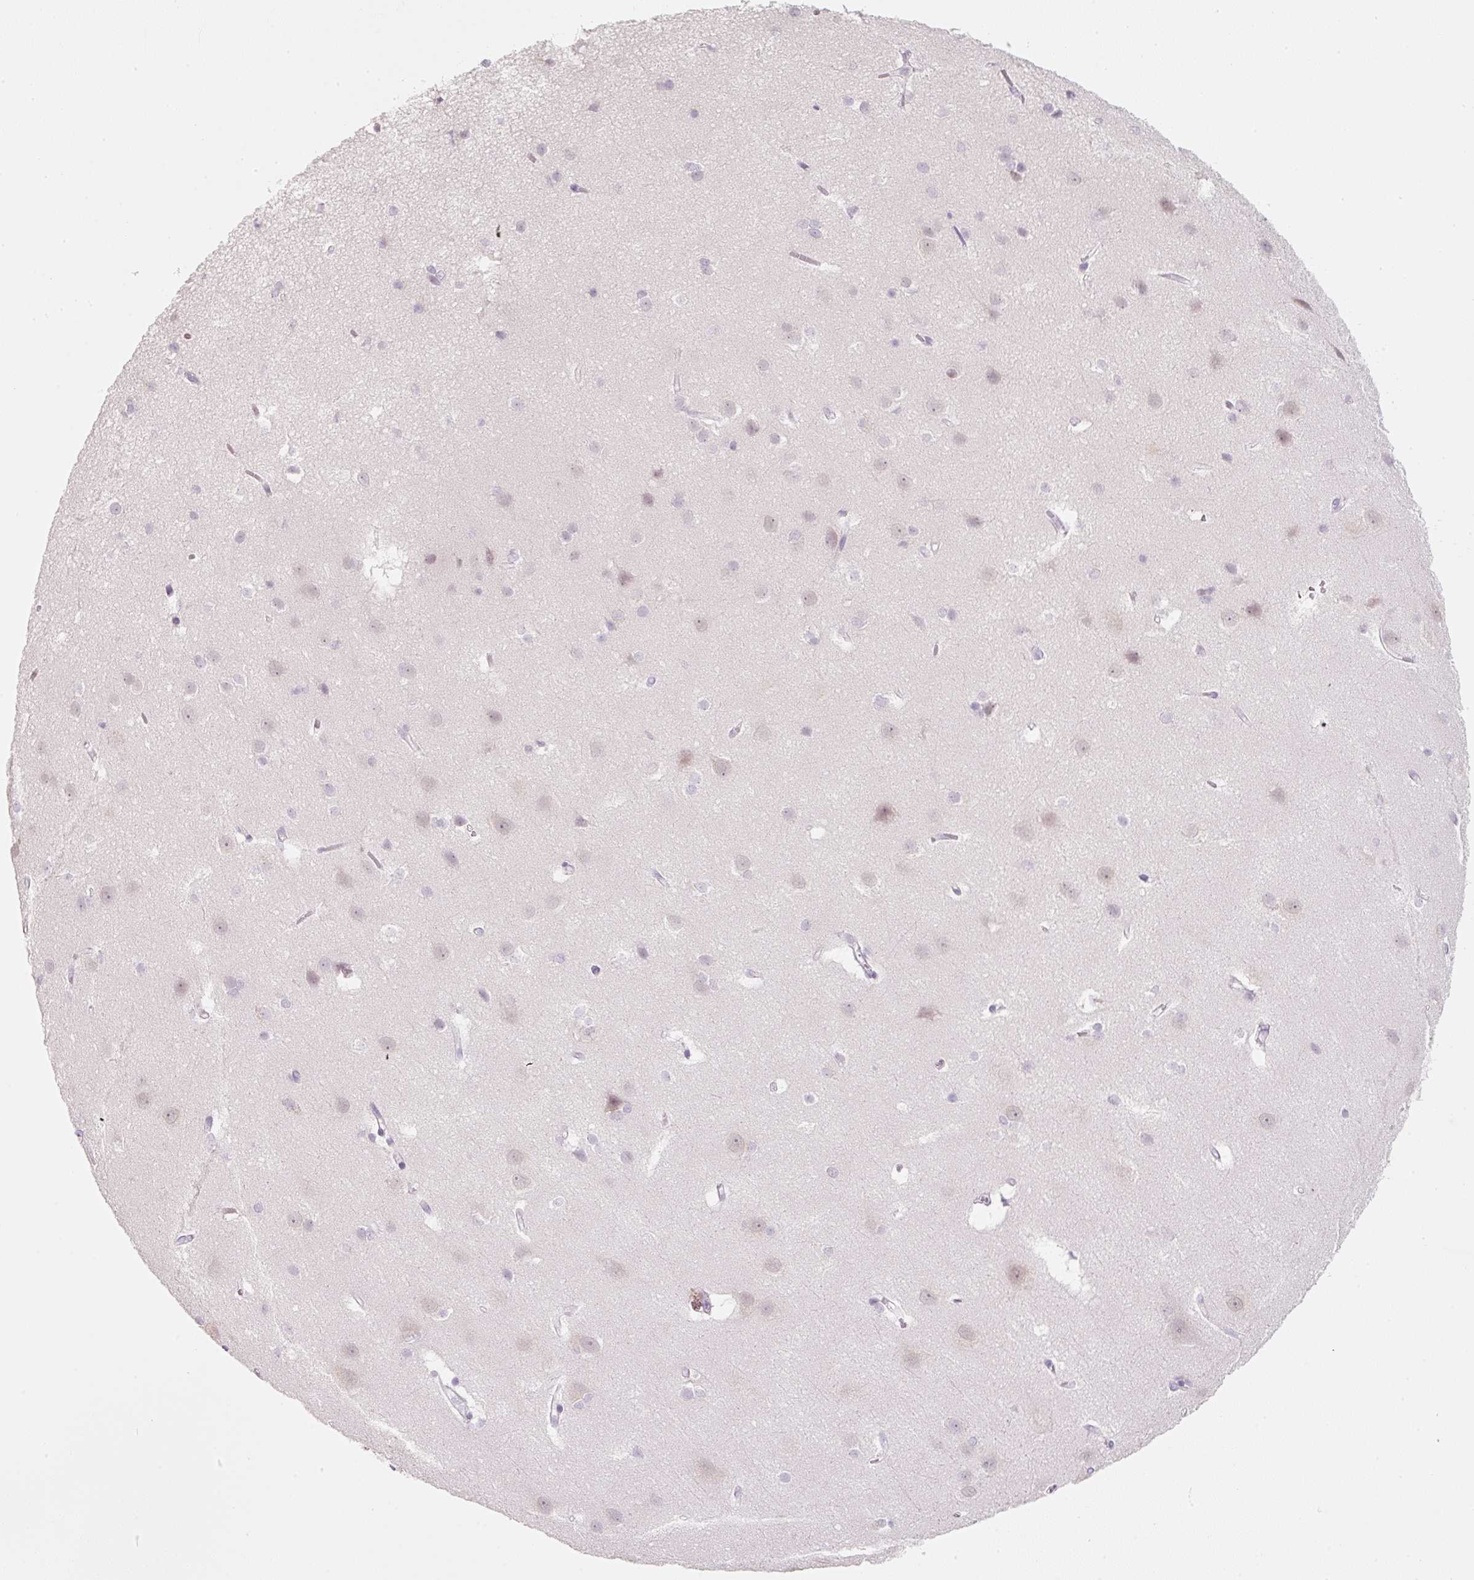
{"staining": {"intensity": "negative", "quantity": "none", "location": "none"}, "tissue": "cerebral cortex", "cell_type": "Endothelial cells", "image_type": "normal", "snomed": [{"axis": "morphology", "description": "Normal tissue, NOS"}, {"axis": "topography", "description": "Cerebral cortex"}], "caption": "Immunohistochemistry photomicrograph of unremarkable cerebral cortex stained for a protein (brown), which displays no positivity in endothelial cells. (DAB IHC visualized using brightfield microscopy, high magnification).", "gene": "ENSG00000206549", "patient": {"sex": "male", "age": 37}}